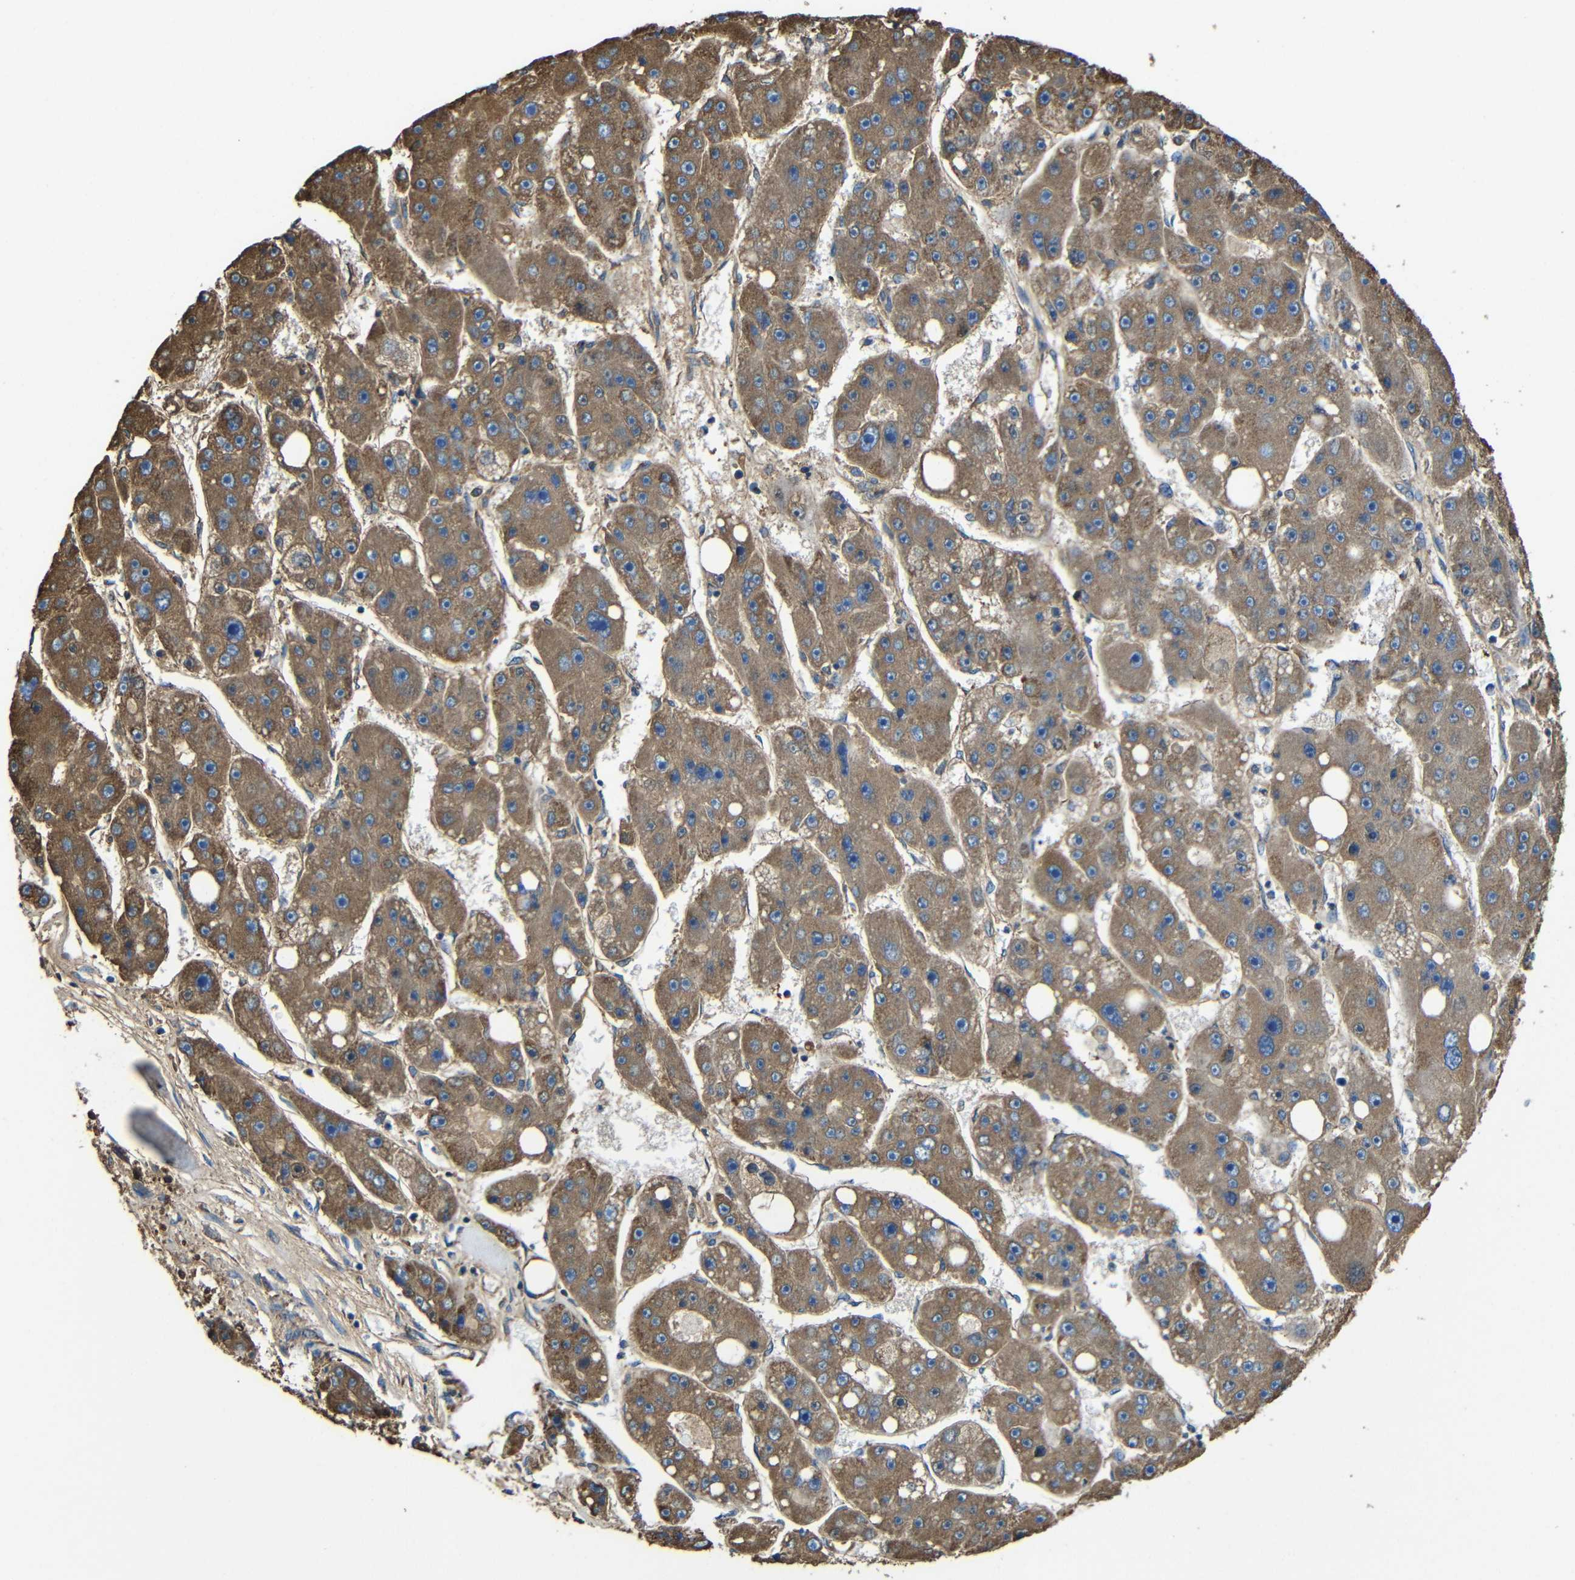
{"staining": {"intensity": "strong", "quantity": ">75%", "location": "cytoplasmic/membranous"}, "tissue": "liver cancer", "cell_type": "Tumor cells", "image_type": "cancer", "snomed": [{"axis": "morphology", "description": "Carcinoma, Hepatocellular, NOS"}, {"axis": "topography", "description": "Liver"}], "caption": "Tumor cells display high levels of strong cytoplasmic/membranous expression in approximately >75% of cells in human liver hepatocellular carcinoma.", "gene": "INTS6L", "patient": {"sex": "female", "age": 61}}